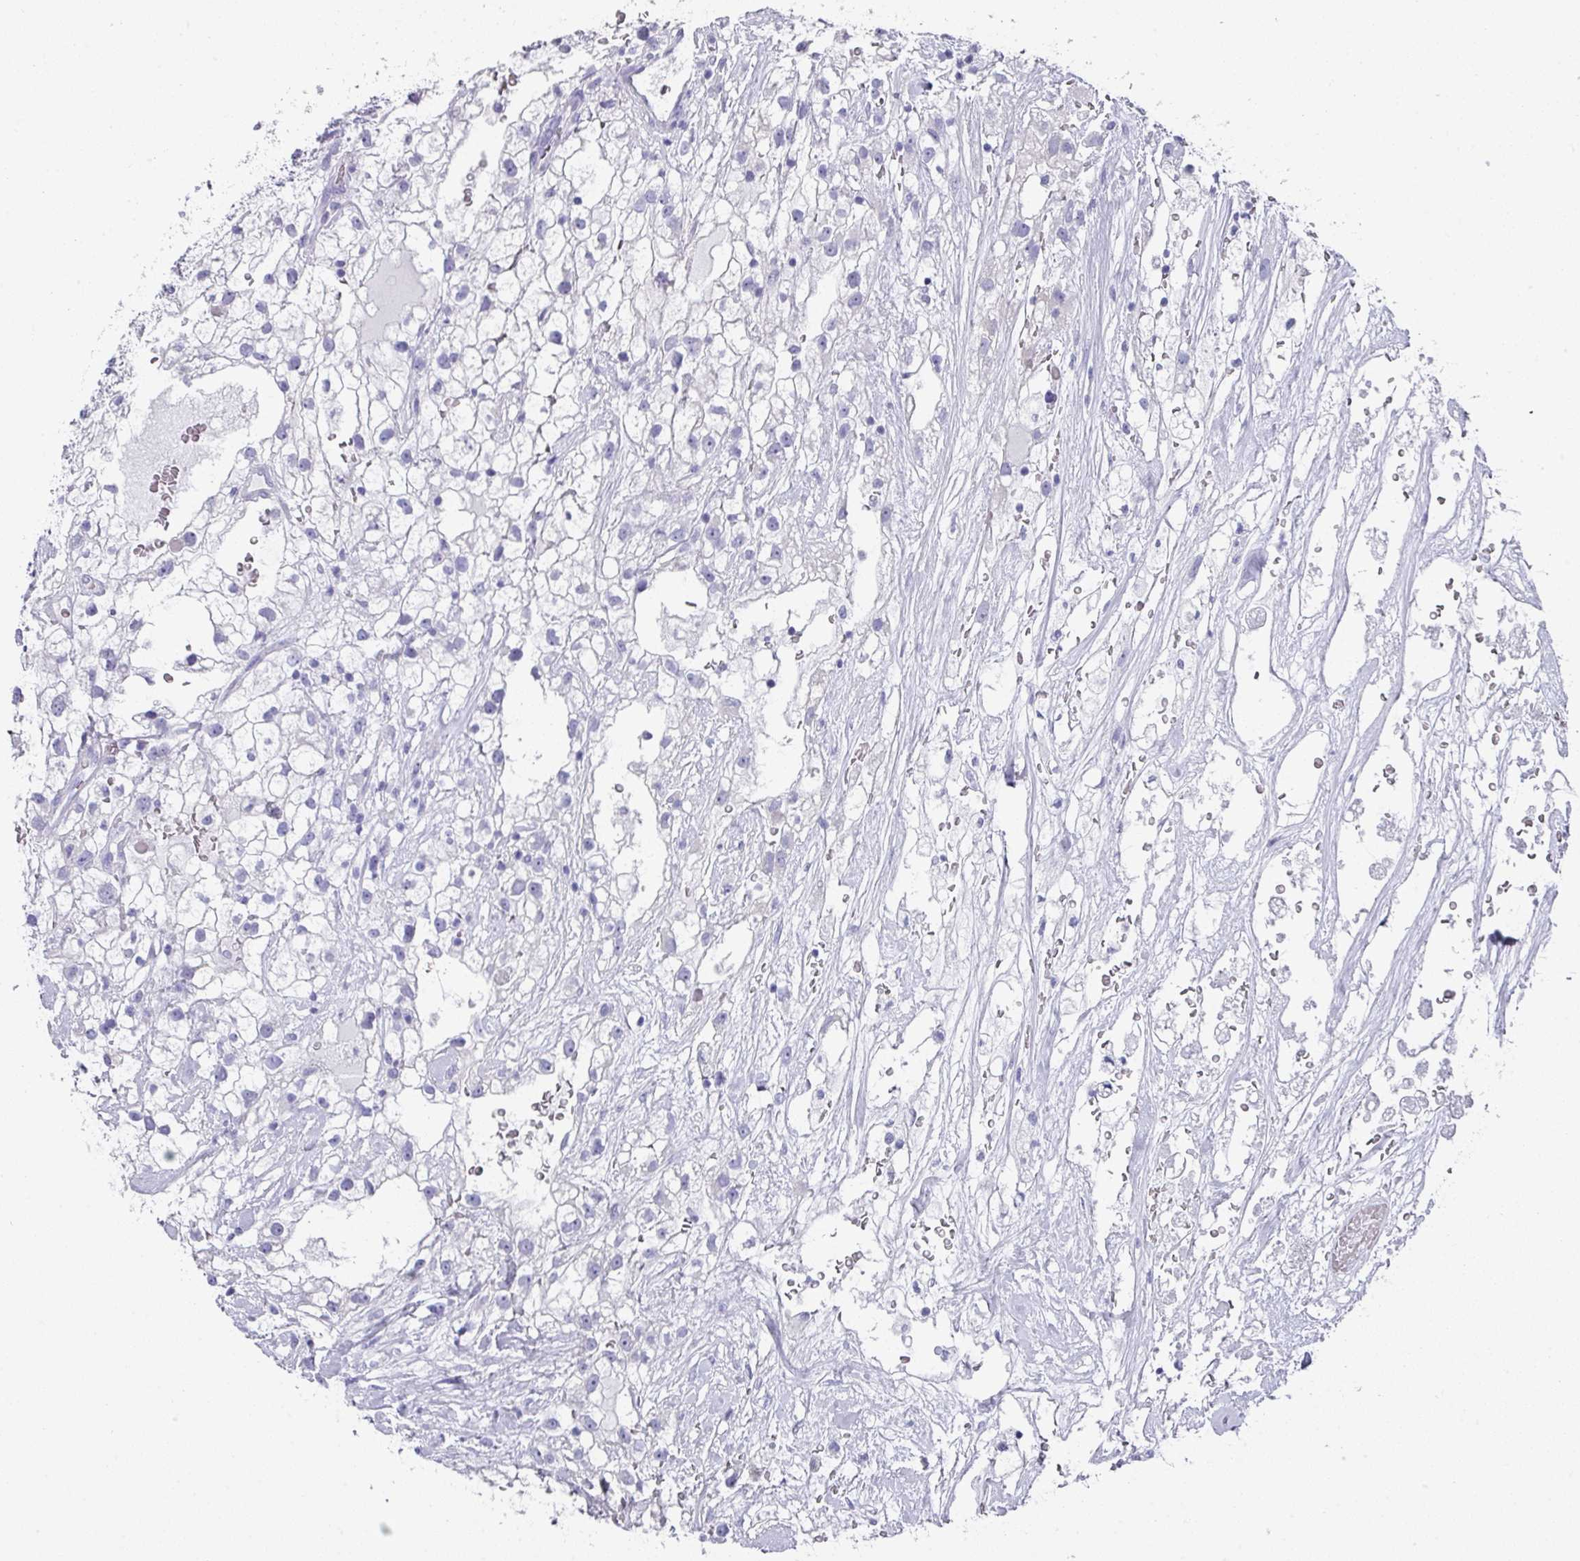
{"staining": {"intensity": "negative", "quantity": "none", "location": "none"}, "tissue": "renal cancer", "cell_type": "Tumor cells", "image_type": "cancer", "snomed": [{"axis": "morphology", "description": "Adenocarcinoma, NOS"}, {"axis": "topography", "description": "Kidney"}], "caption": "This is a histopathology image of IHC staining of adenocarcinoma (renal), which shows no expression in tumor cells. Nuclei are stained in blue.", "gene": "PEX10", "patient": {"sex": "male", "age": 59}}